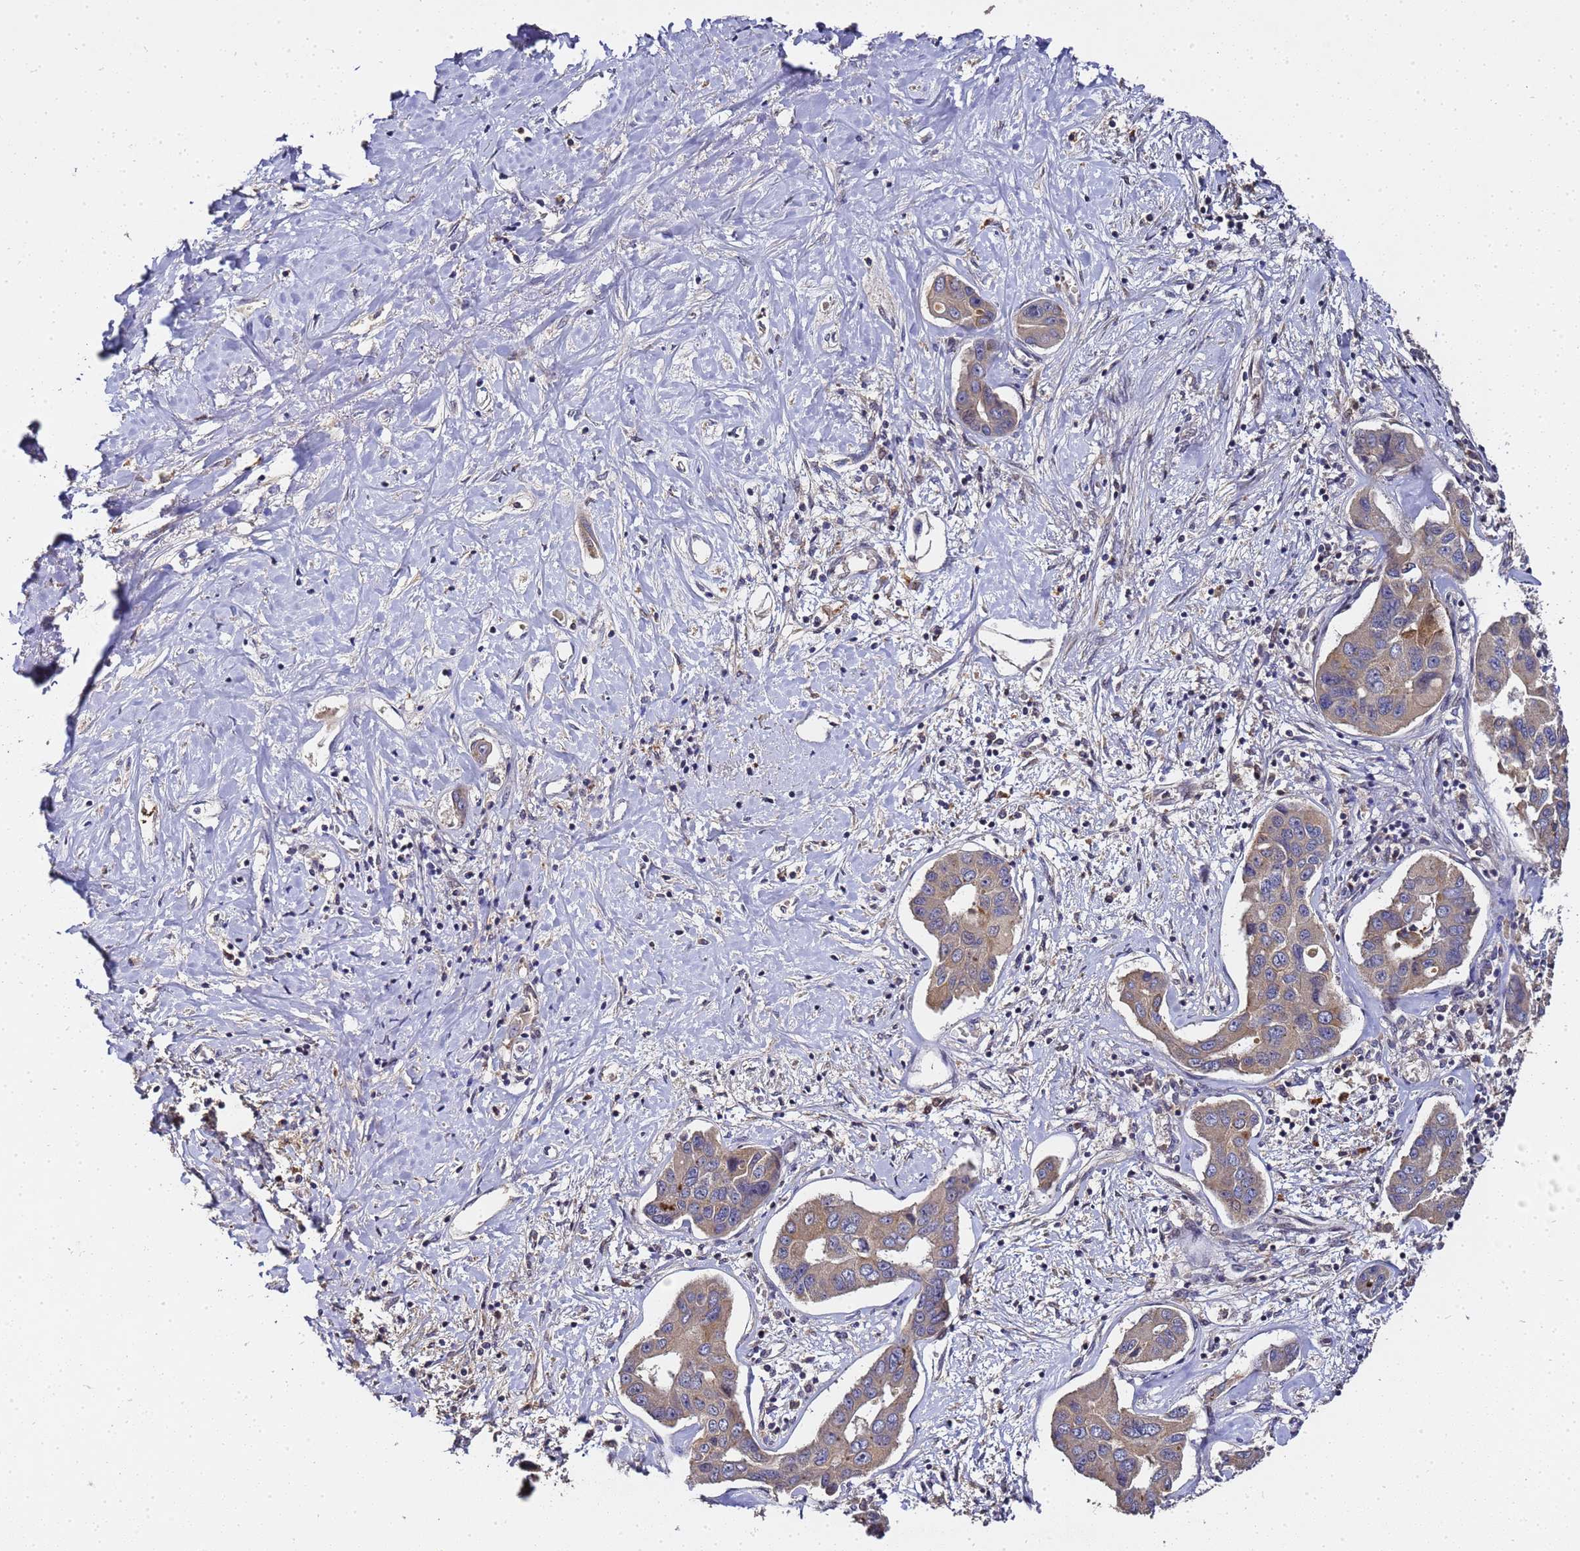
{"staining": {"intensity": "weak", "quantity": "25%-75%", "location": "cytoplasmic/membranous"}, "tissue": "liver cancer", "cell_type": "Tumor cells", "image_type": "cancer", "snomed": [{"axis": "morphology", "description": "Cholangiocarcinoma"}, {"axis": "topography", "description": "Liver"}], "caption": "This micrograph shows IHC staining of cholangiocarcinoma (liver), with low weak cytoplasmic/membranous staining in approximately 25%-75% of tumor cells.", "gene": "LGI4", "patient": {"sex": "male", "age": 59}}